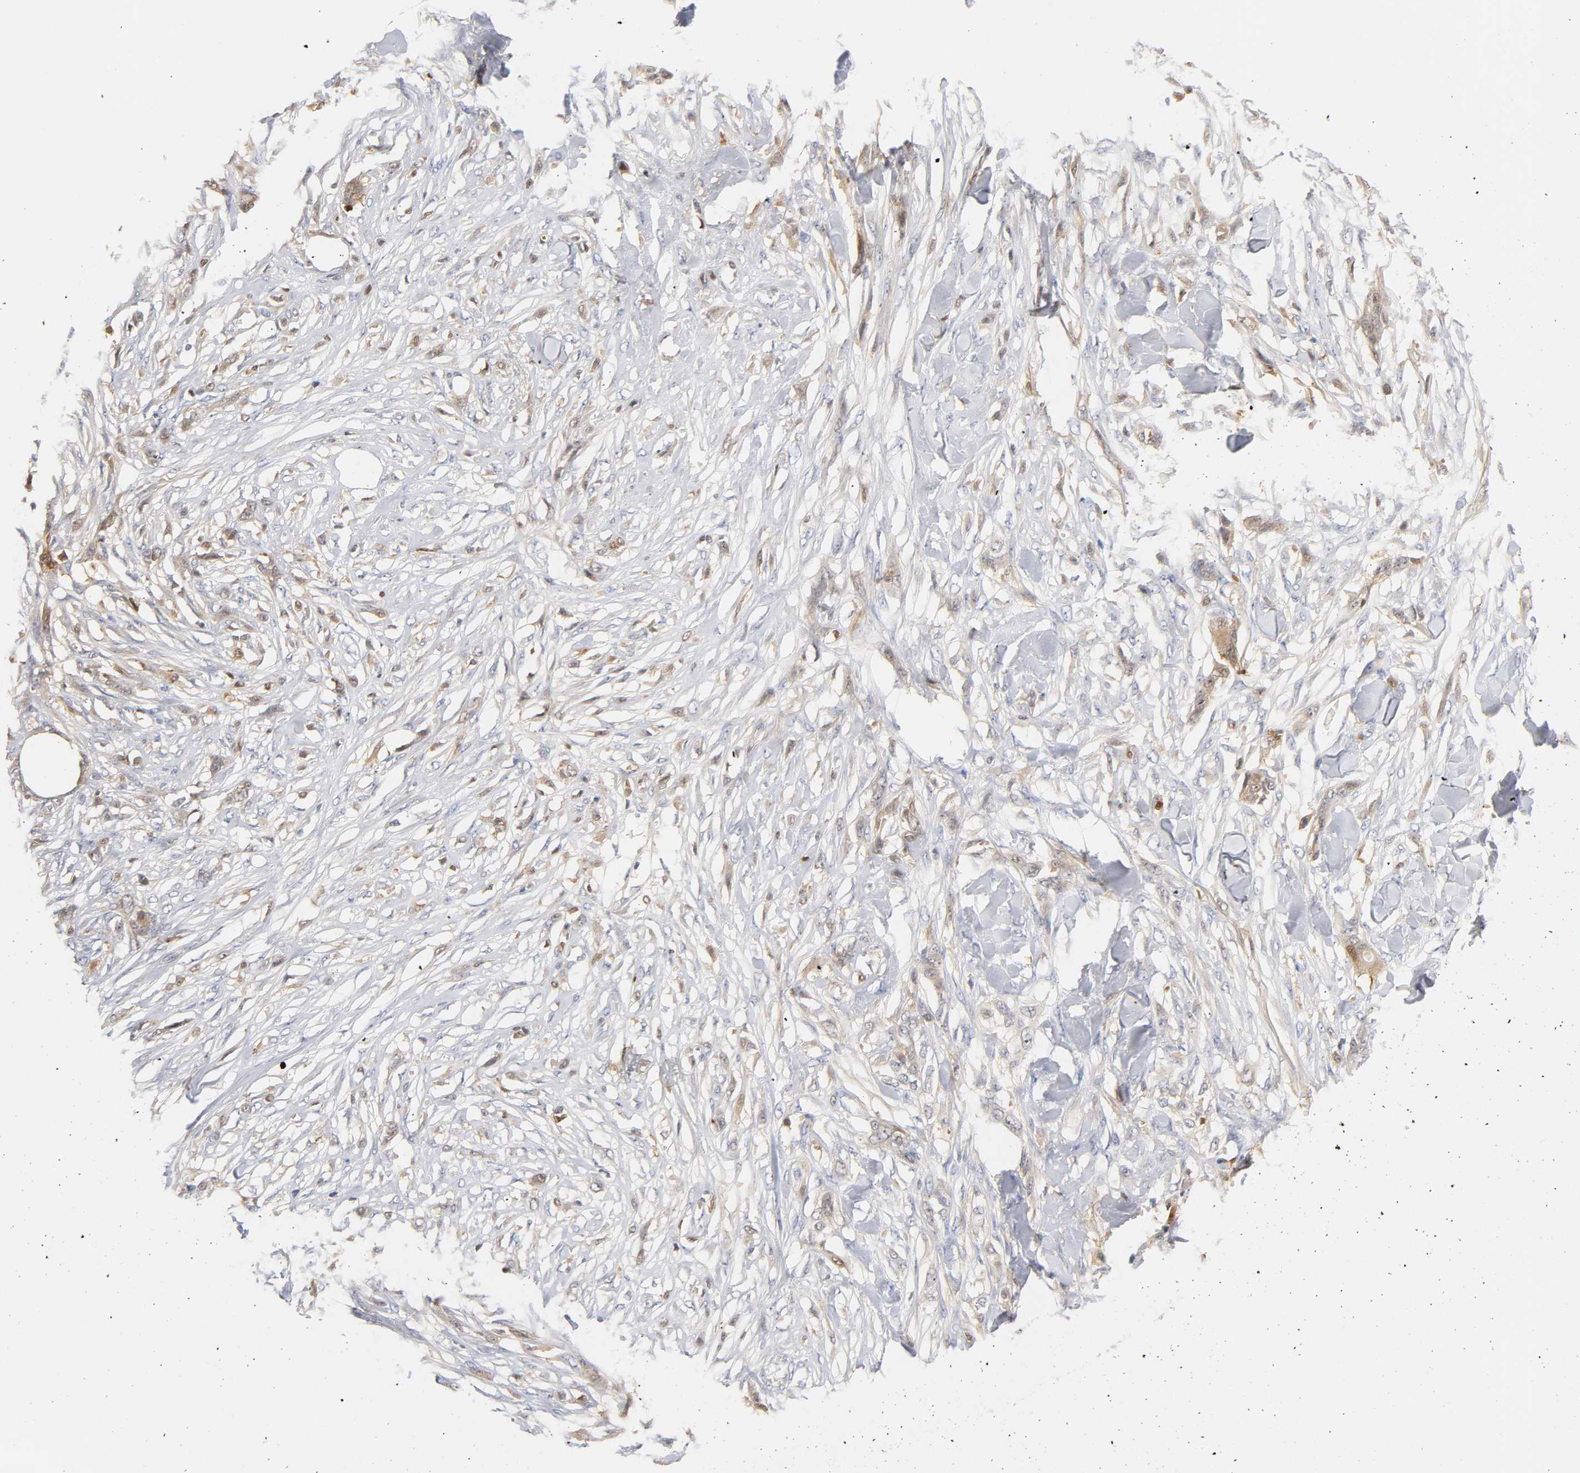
{"staining": {"intensity": "weak", "quantity": "<25%", "location": "cytoplasmic/membranous"}, "tissue": "skin cancer", "cell_type": "Tumor cells", "image_type": "cancer", "snomed": [{"axis": "morphology", "description": "Normal tissue, NOS"}, {"axis": "morphology", "description": "Squamous cell carcinoma, NOS"}, {"axis": "topography", "description": "Skin"}], "caption": "Immunohistochemistry (IHC) histopathology image of neoplastic tissue: skin squamous cell carcinoma stained with DAB (3,3'-diaminobenzidine) shows no significant protein expression in tumor cells.", "gene": "IL18", "patient": {"sex": "female", "age": 59}}